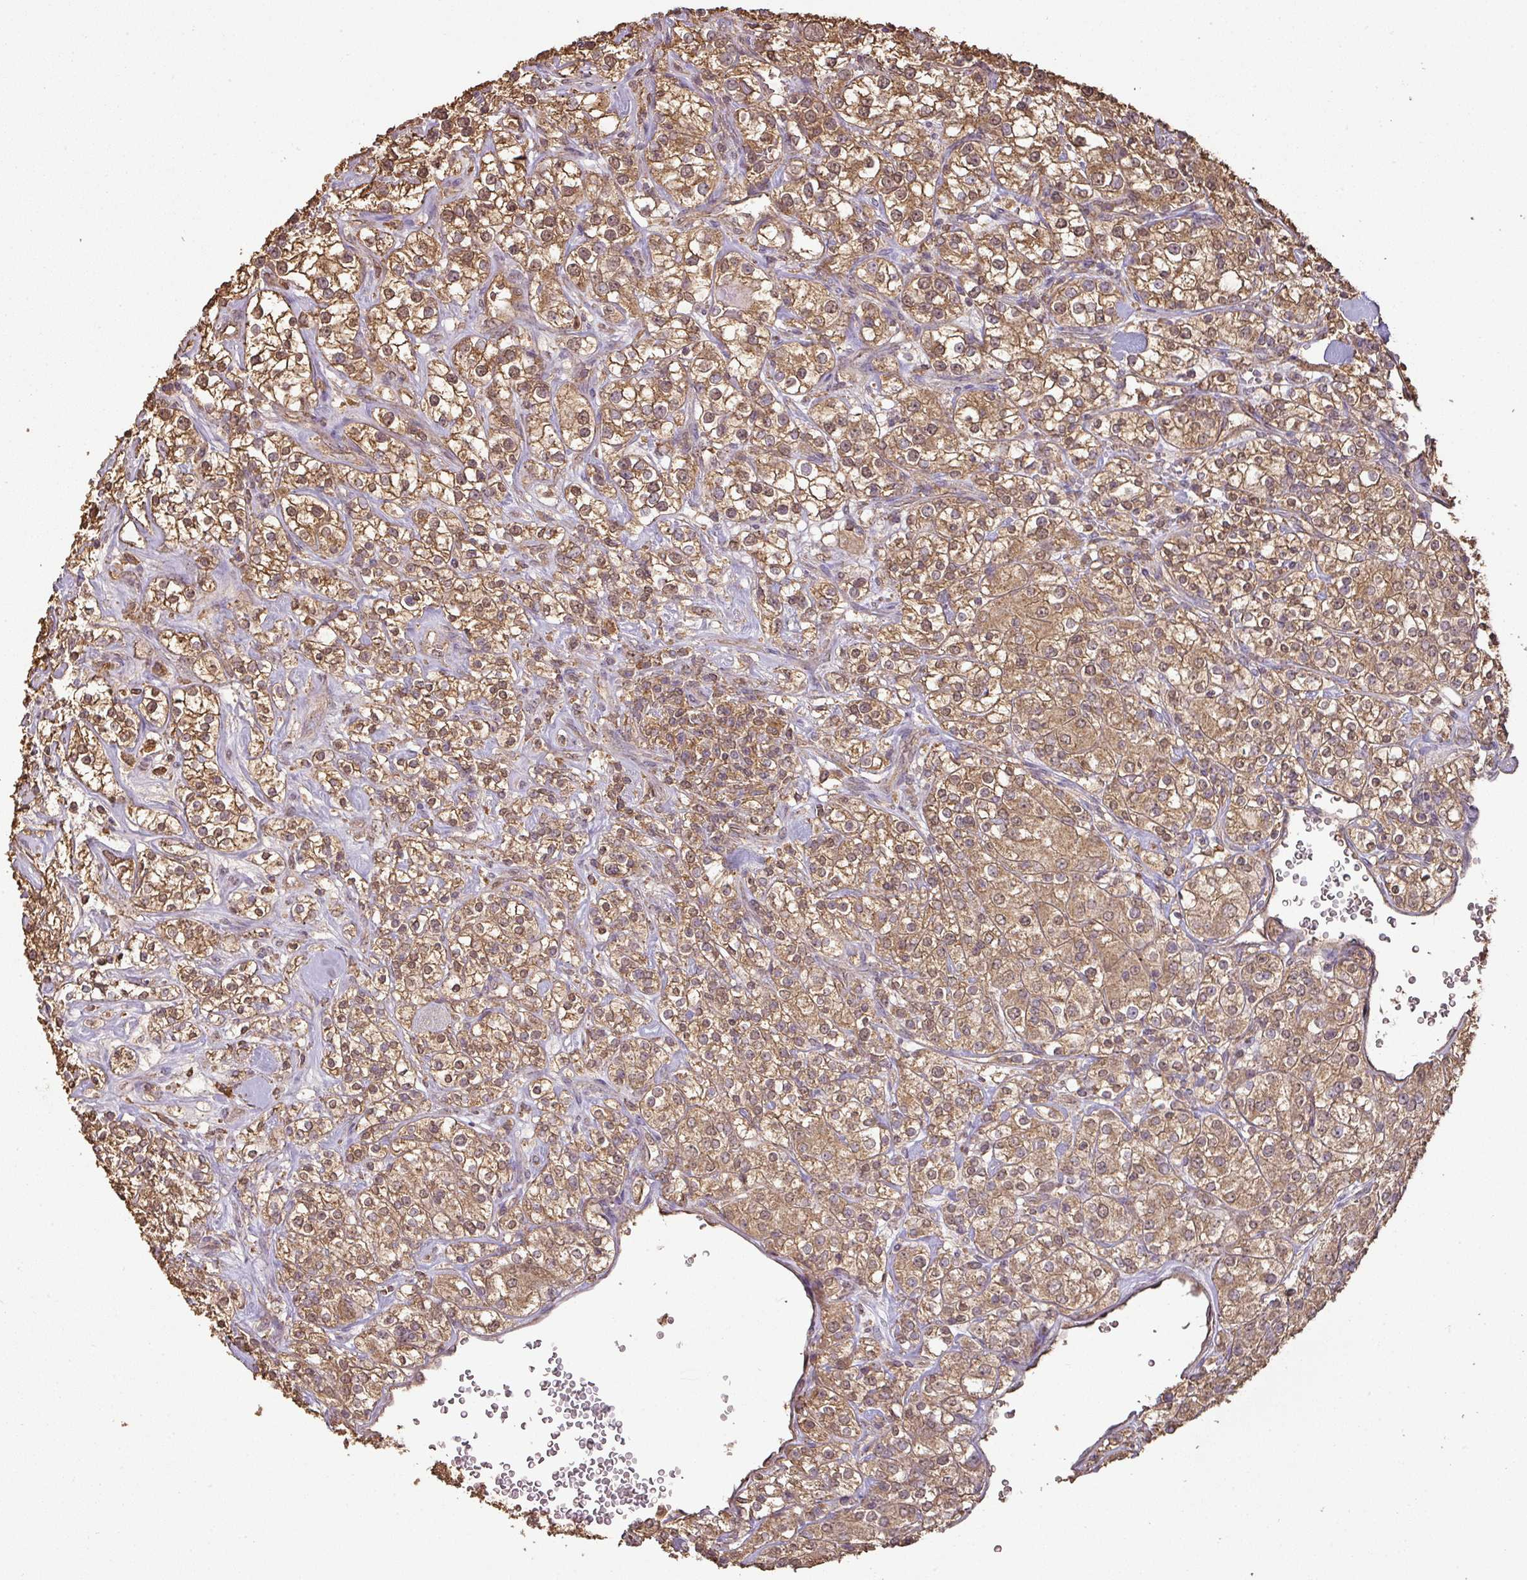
{"staining": {"intensity": "moderate", "quantity": ">75%", "location": "cytoplasmic/membranous,nuclear"}, "tissue": "renal cancer", "cell_type": "Tumor cells", "image_type": "cancer", "snomed": [{"axis": "morphology", "description": "Adenocarcinoma, NOS"}, {"axis": "topography", "description": "Kidney"}], "caption": "Renal cancer (adenocarcinoma) tissue exhibits moderate cytoplasmic/membranous and nuclear positivity in approximately >75% of tumor cells The staining was performed using DAB, with brown indicating positive protein expression. Nuclei are stained blue with hematoxylin.", "gene": "ATAT1", "patient": {"sex": "male", "age": 77}}